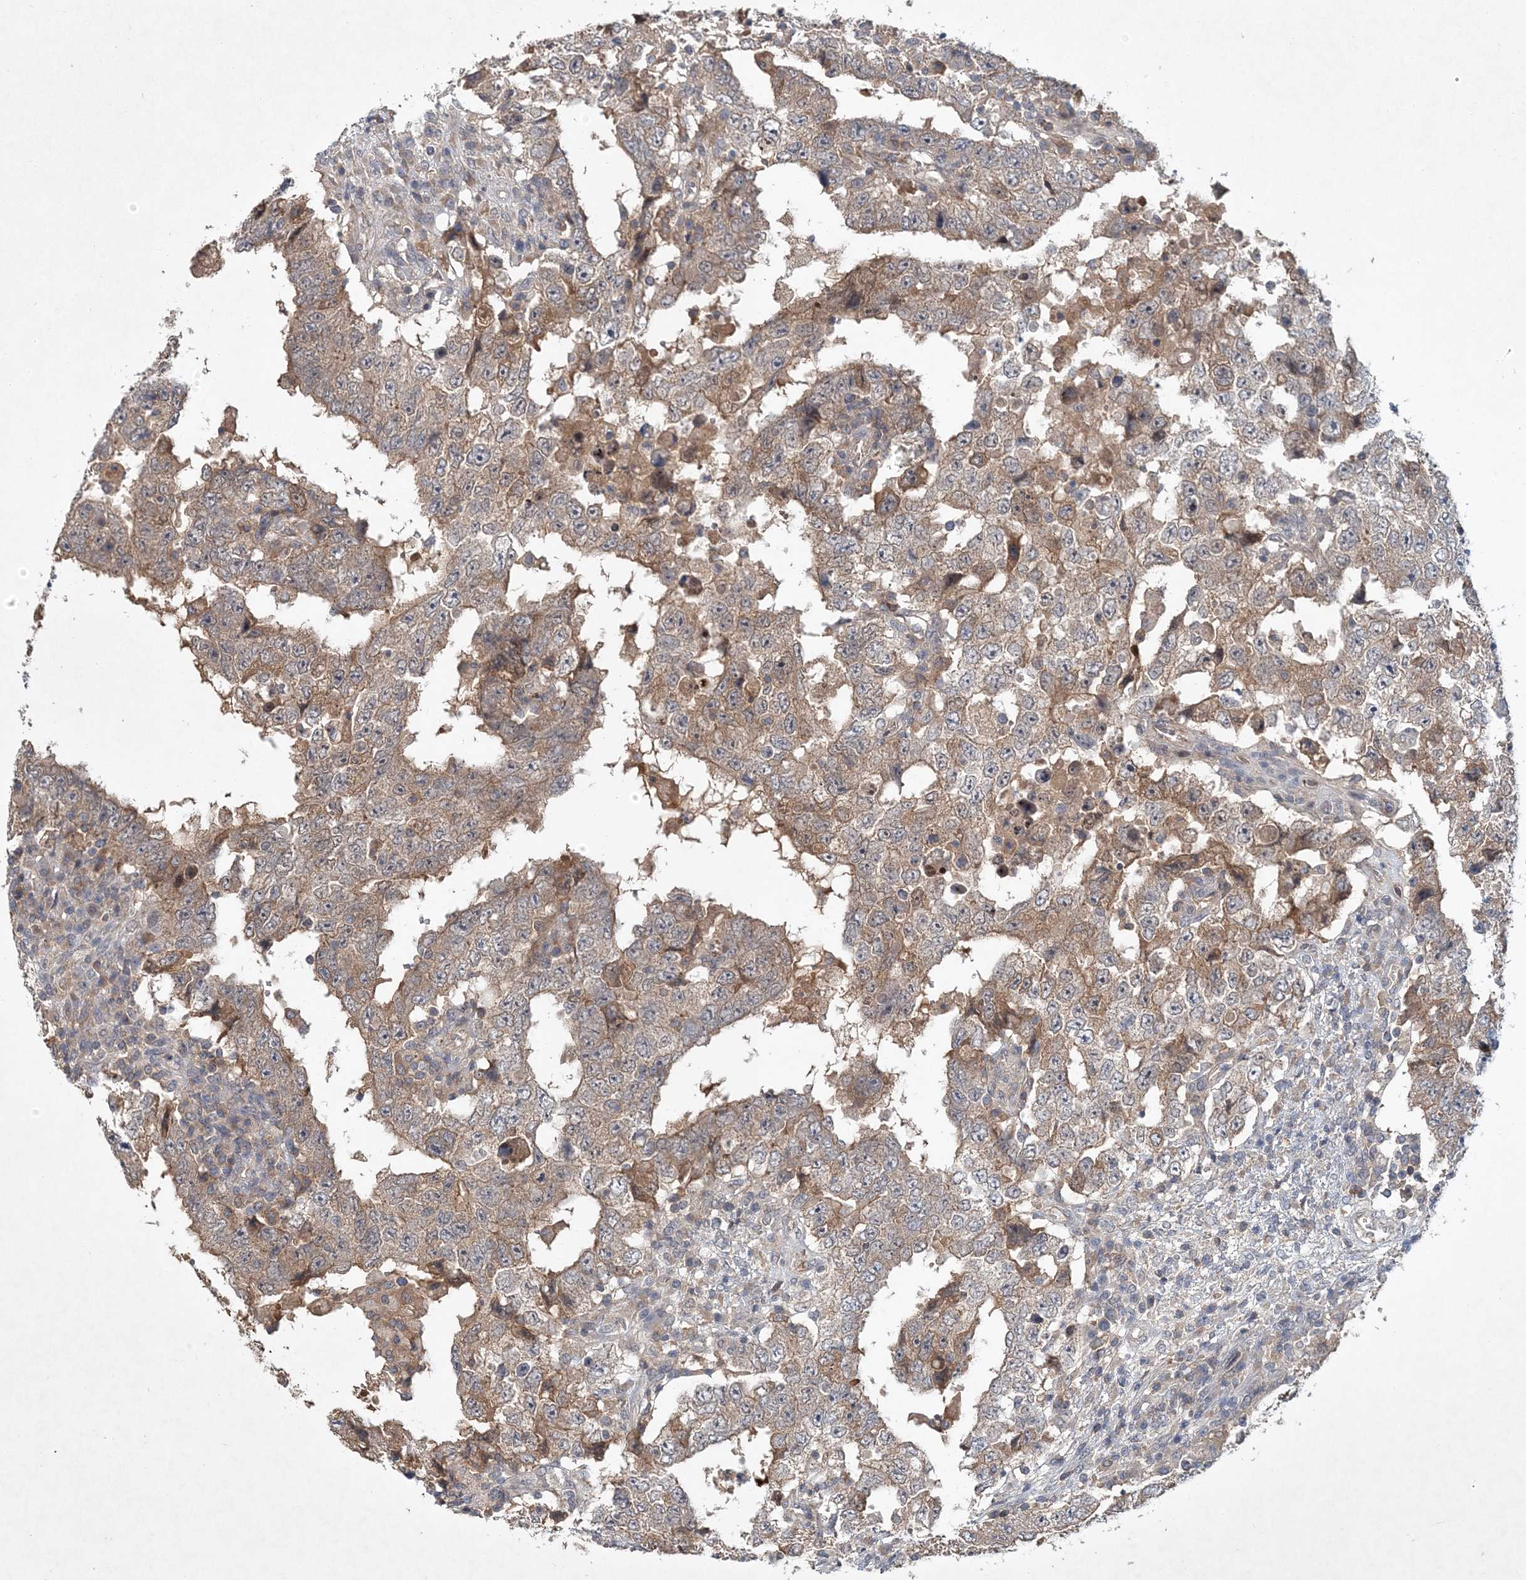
{"staining": {"intensity": "weak", "quantity": ">75%", "location": "cytoplasmic/membranous"}, "tissue": "testis cancer", "cell_type": "Tumor cells", "image_type": "cancer", "snomed": [{"axis": "morphology", "description": "Carcinoma, Embryonal, NOS"}, {"axis": "topography", "description": "Testis"}], "caption": "Immunohistochemistry staining of testis embryonal carcinoma, which shows low levels of weak cytoplasmic/membranous positivity in approximately >75% of tumor cells indicating weak cytoplasmic/membranous protein positivity. The staining was performed using DAB (brown) for protein detection and nuclei were counterstained in hematoxylin (blue).", "gene": "RNF25", "patient": {"sex": "male", "age": 26}}